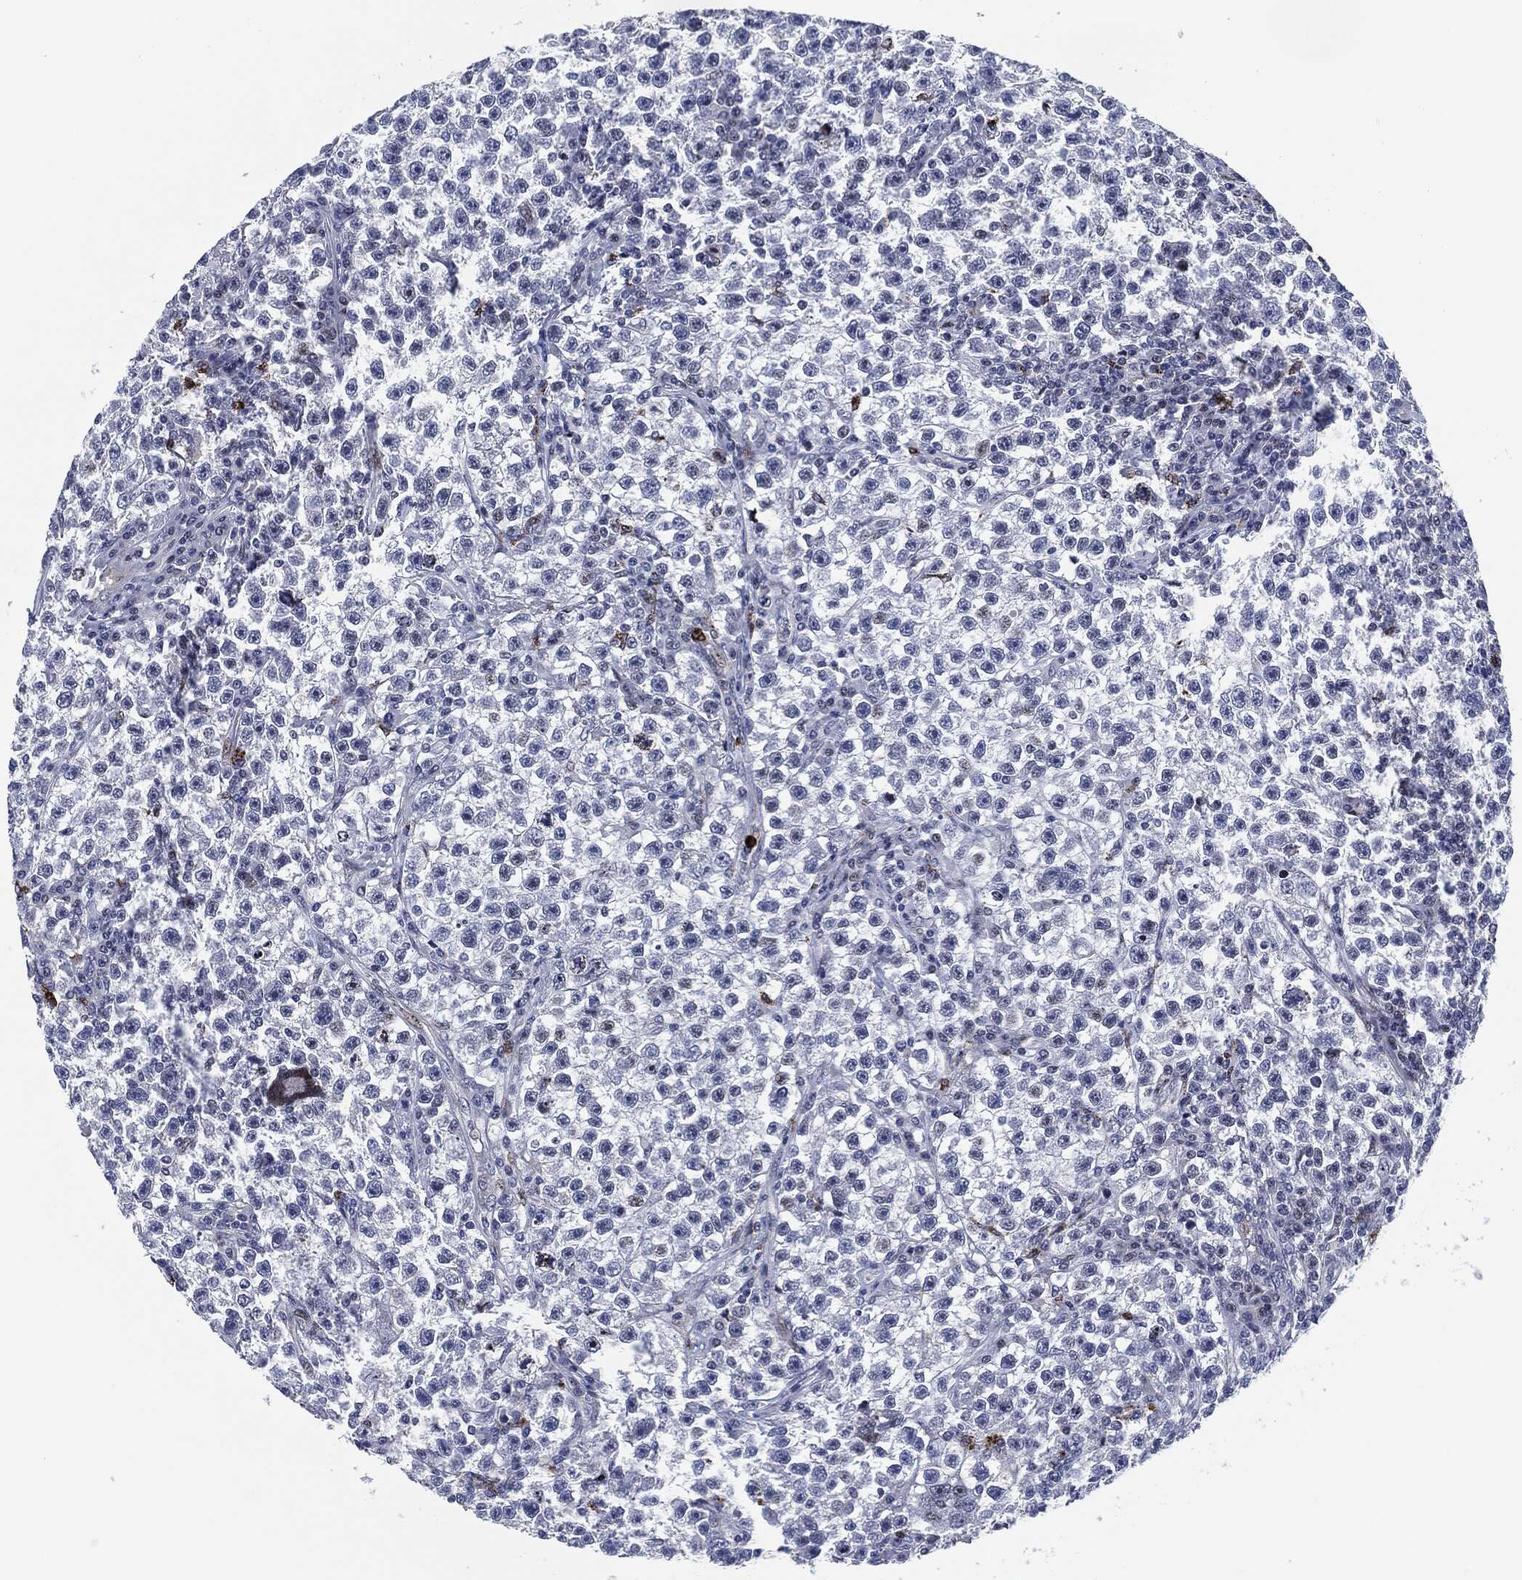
{"staining": {"intensity": "negative", "quantity": "none", "location": "none"}, "tissue": "testis cancer", "cell_type": "Tumor cells", "image_type": "cancer", "snomed": [{"axis": "morphology", "description": "Seminoma, NOS"}, {"axis": "topography", "description": "Testis"}], "caption": "High power microscopy photomicrograph of an immunohistochemistry histopathology image of testis cancer (seminoma), revealing no significant positivity in tumor cells. (DAB immunohistochemistry (IHC), high magnification).", "gene": "MPO", "patient": {"sex": "male", "age": 22}}